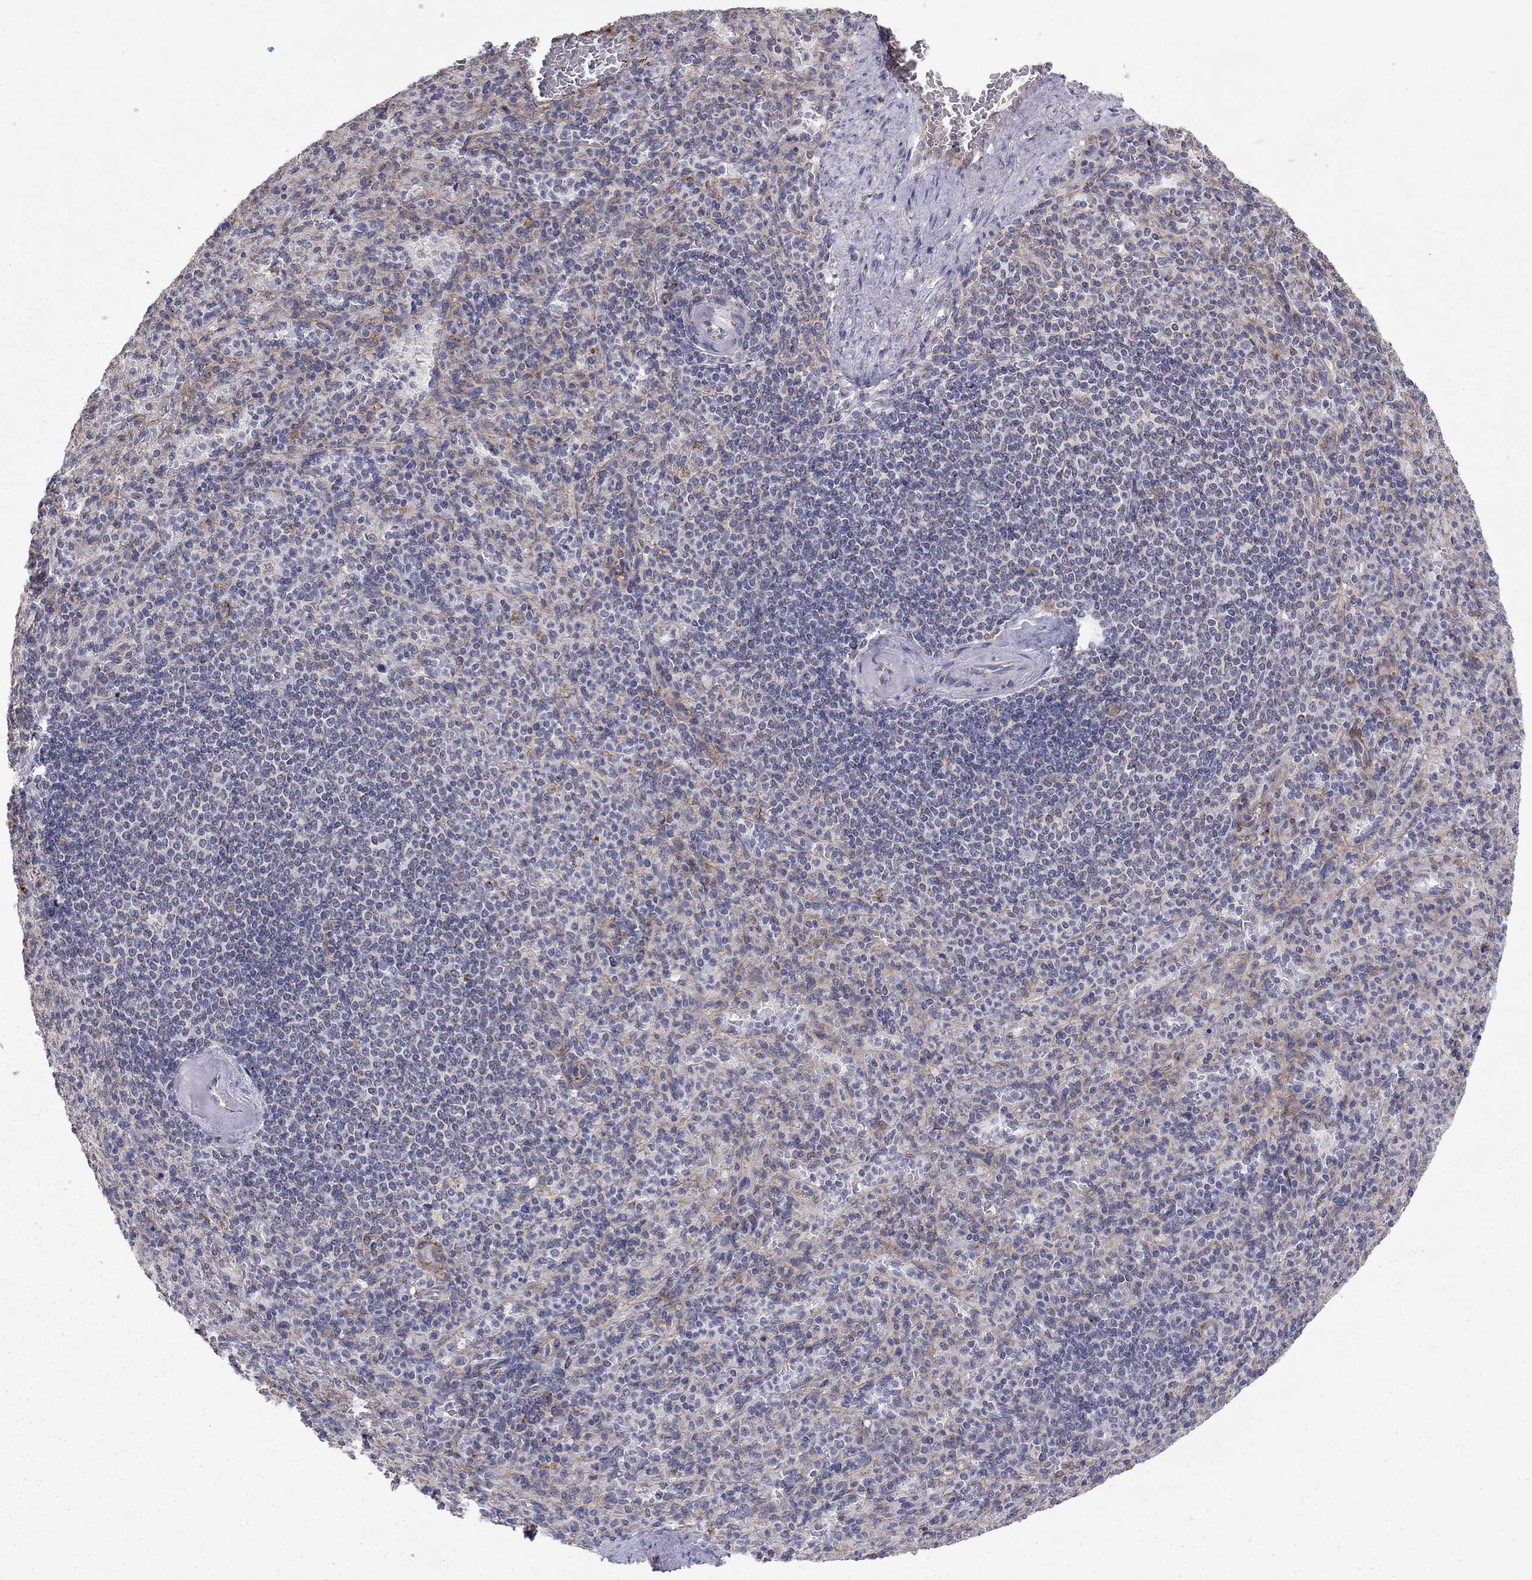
{"staining": {"intensity": "negative", "quantity": "none", "location": "none"}, "tissue": "spleen", "cell_type": "Cells in red pulp", "image_type": "normal", "snomed": [{"axis": "morphology", "description": "Normal tissue, NOS"}, {"axis": "topography", "description": "Spleen"}], "caption": "Spleen was stained to show a protein in brown. There is no significant expression in cells in red pulp. The staining was performed using DAB (3,3'-diaminobenzidine) to visualize the protein expression in brown, while the nuclei were stained in blue with hematoxylin (Magnification: 20x).", "gene": "CRACDL", "patient": {"sex": "female", "age": 74}}